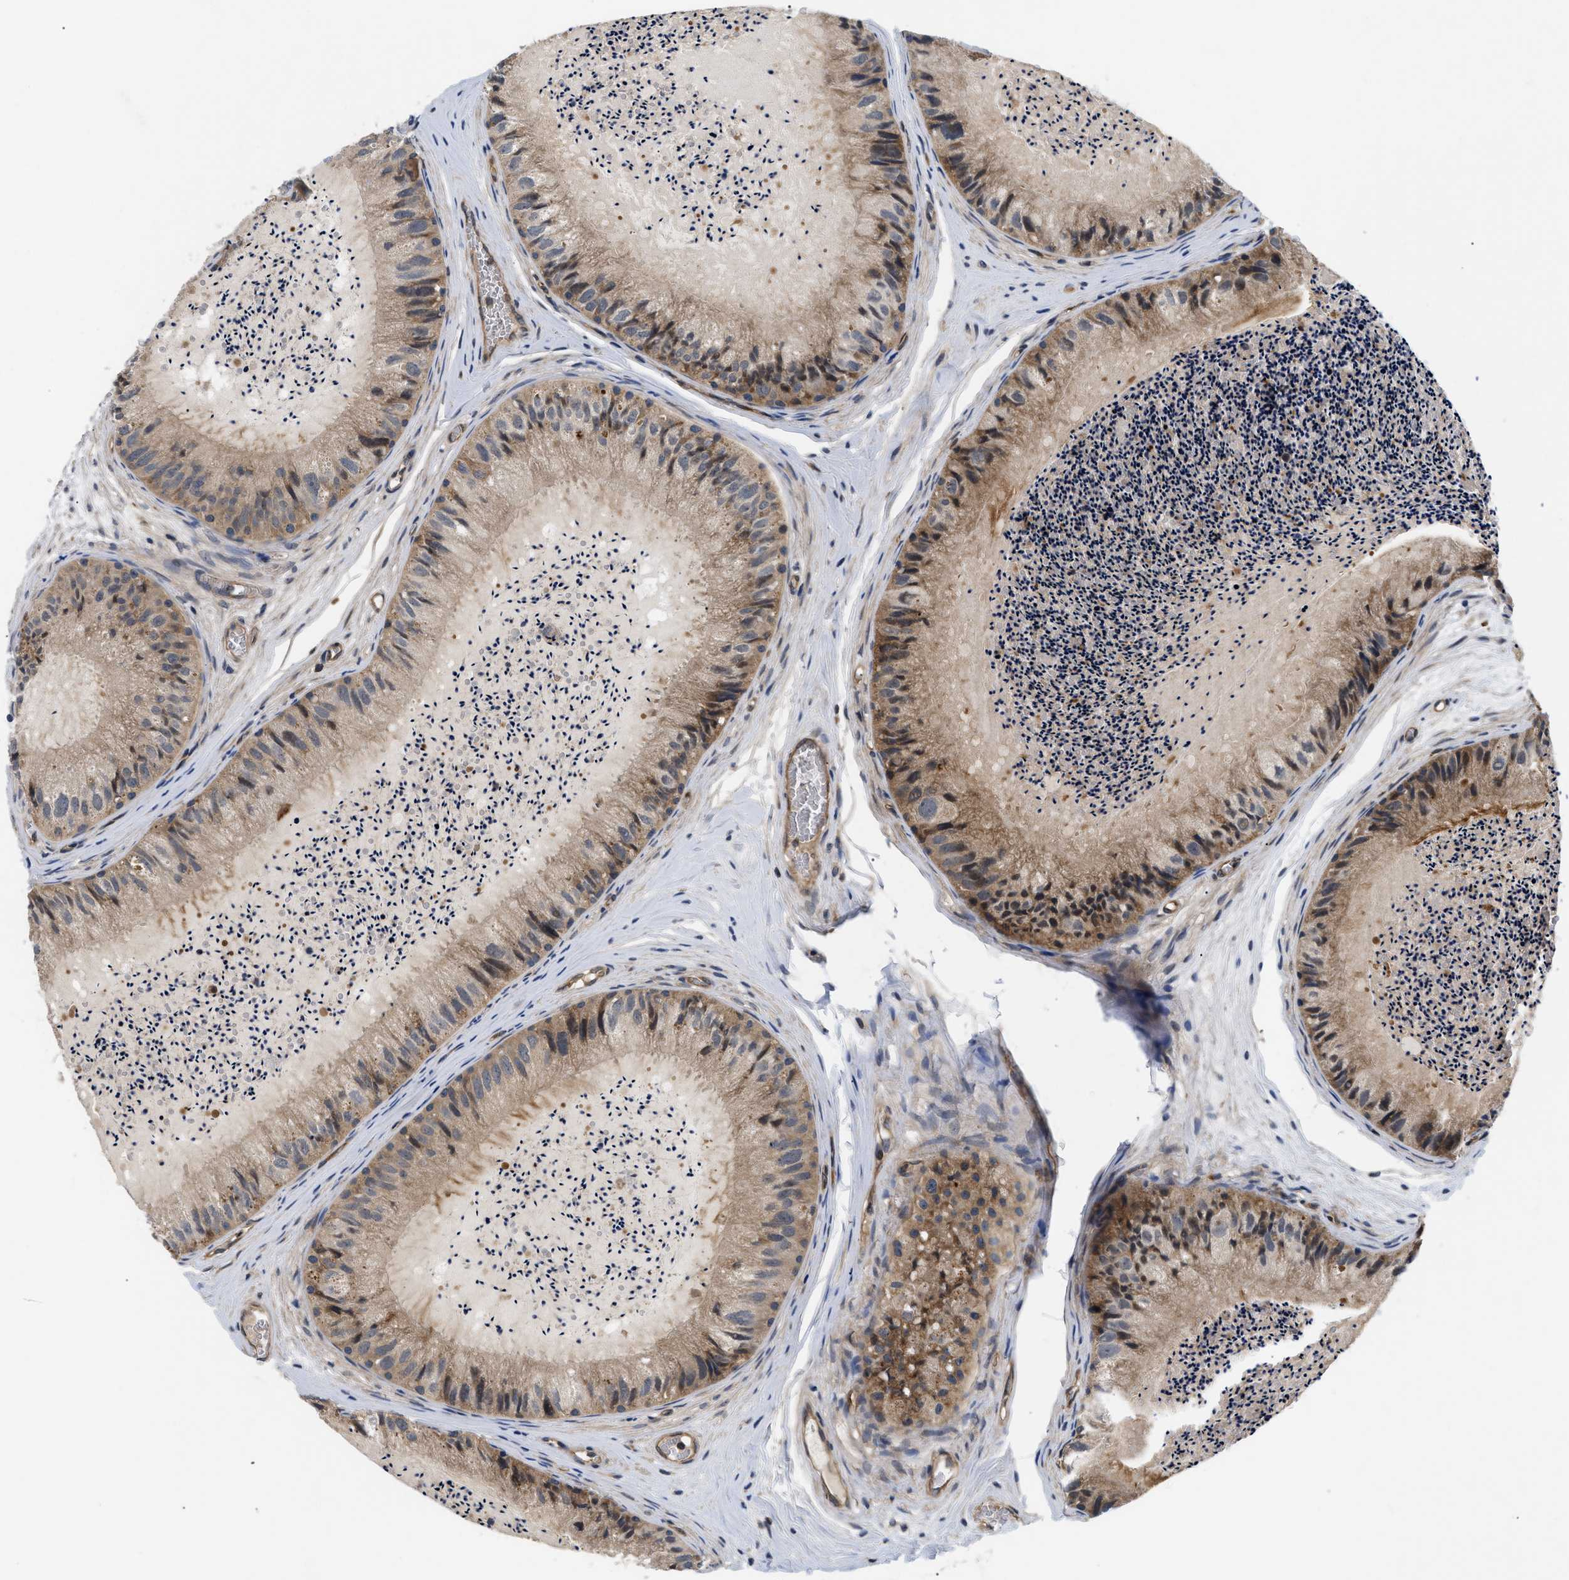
{"staining": {"intensity": "strong", "quantity": "25%-75%", "location": "cytoplasmic/membranous"}, "tissue": "epididymis", "cell_type": "Glandular cells", "image_type": "normal", "snomed": [{"axis": "morphology", "description": "Normal tissue, NOS"}, {"axis": "topography", "description": "Epididymis"}], "caption": "Protein staining demonstrates strong cytoplasmic/membranous expression in about 25%-75% of glandular cells in normal epididymis. (Stains: DAB (3,3'-diaminobenzidine) in brown, nuclei in blue, Microscopy: brightfield microscopy at high magnification).", "gene": "HMGCR", "patient": {"sex": "male", "age": 31}}